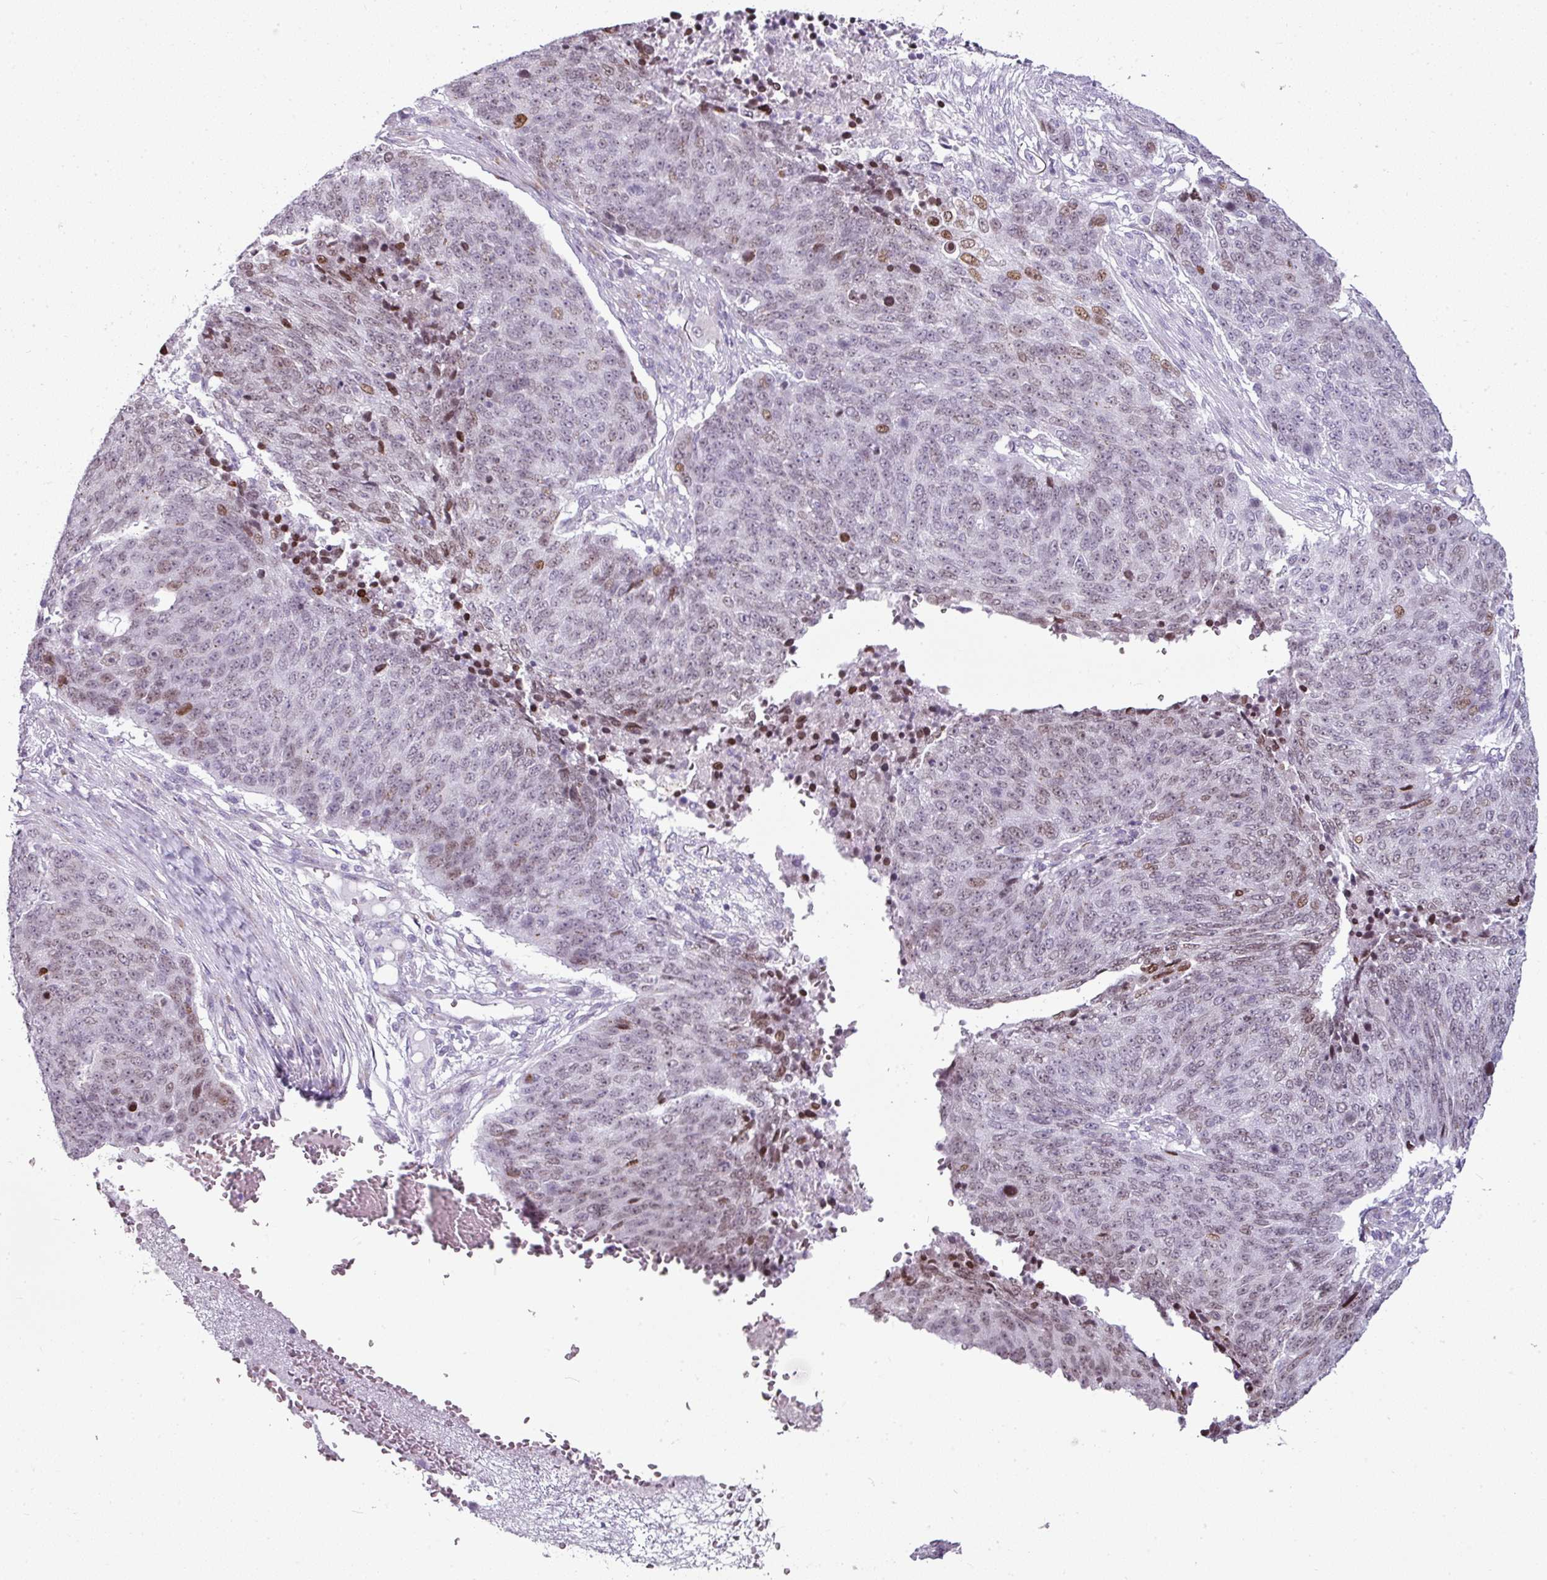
{"staining": {"intensity": "moderate", "quantity": "<25%", "location": "nuclear"}, "tissue": "lung cancer", "cell_type": "Tumor cells", "image_type": "cancer", "snomed": [{"axis": "morphology", "description": "Normal tissue, NOS"}, {"axis": "morphology", "description": "Squamous cell carcinoma, NOS"}, {"axis": "topography", "description": "Lymph node"}, {"axis": "topography", "description": "Lung"}], "caption": "Immunohistochemistry image of neoplastic tissue: human lung cancer stained using IHC reveals low levels of moderate protein expression localized specifically in the nuclear of tumor cells, appearing as a nuclear brown color.", "gene": "SYT8", "patient": {"sex": "male", "age": 66}}